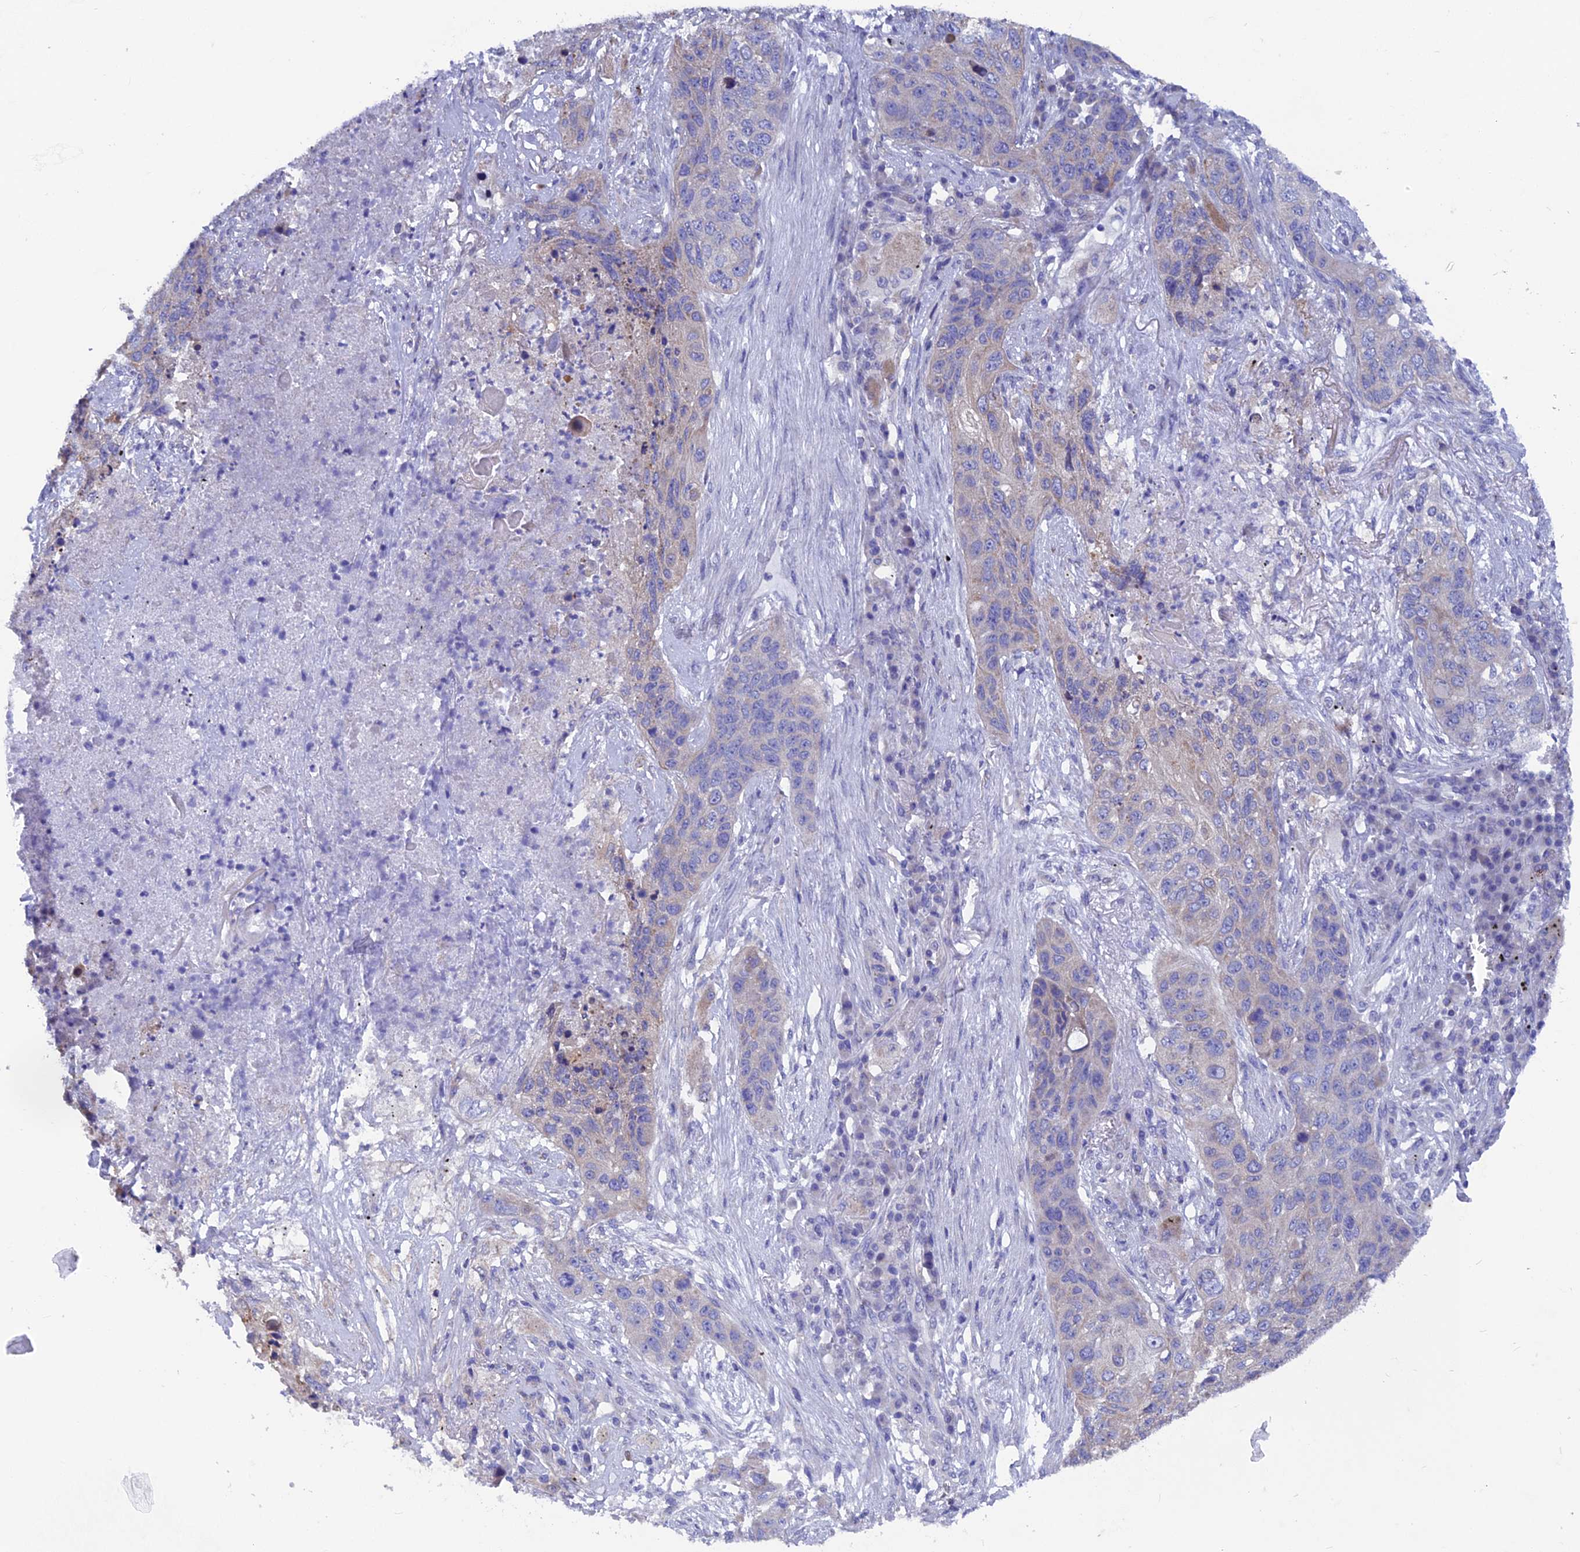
{"staining": {"intensity": "negative", "quantity": "none", "location": "none"}, "tissue": "lung cancer", "cell_type": "Tumor cells", "image_type": "cancer", "snomed": [{"axis": "morphology", "description": "Squamous cell carcinoma, NOS"}, {"axis": "topography", "description": "Lung"}], "caption": "High magnification brightfield microscopy of lung squamous cell carcinoma stained with DAB (3,3'-diaminobenzidine) (brown) and counterstained with hematoxylin (blue): tumor cells show no significant staining.", "gene": "AK4", "patient": {"sex": "female", "age": 63}}